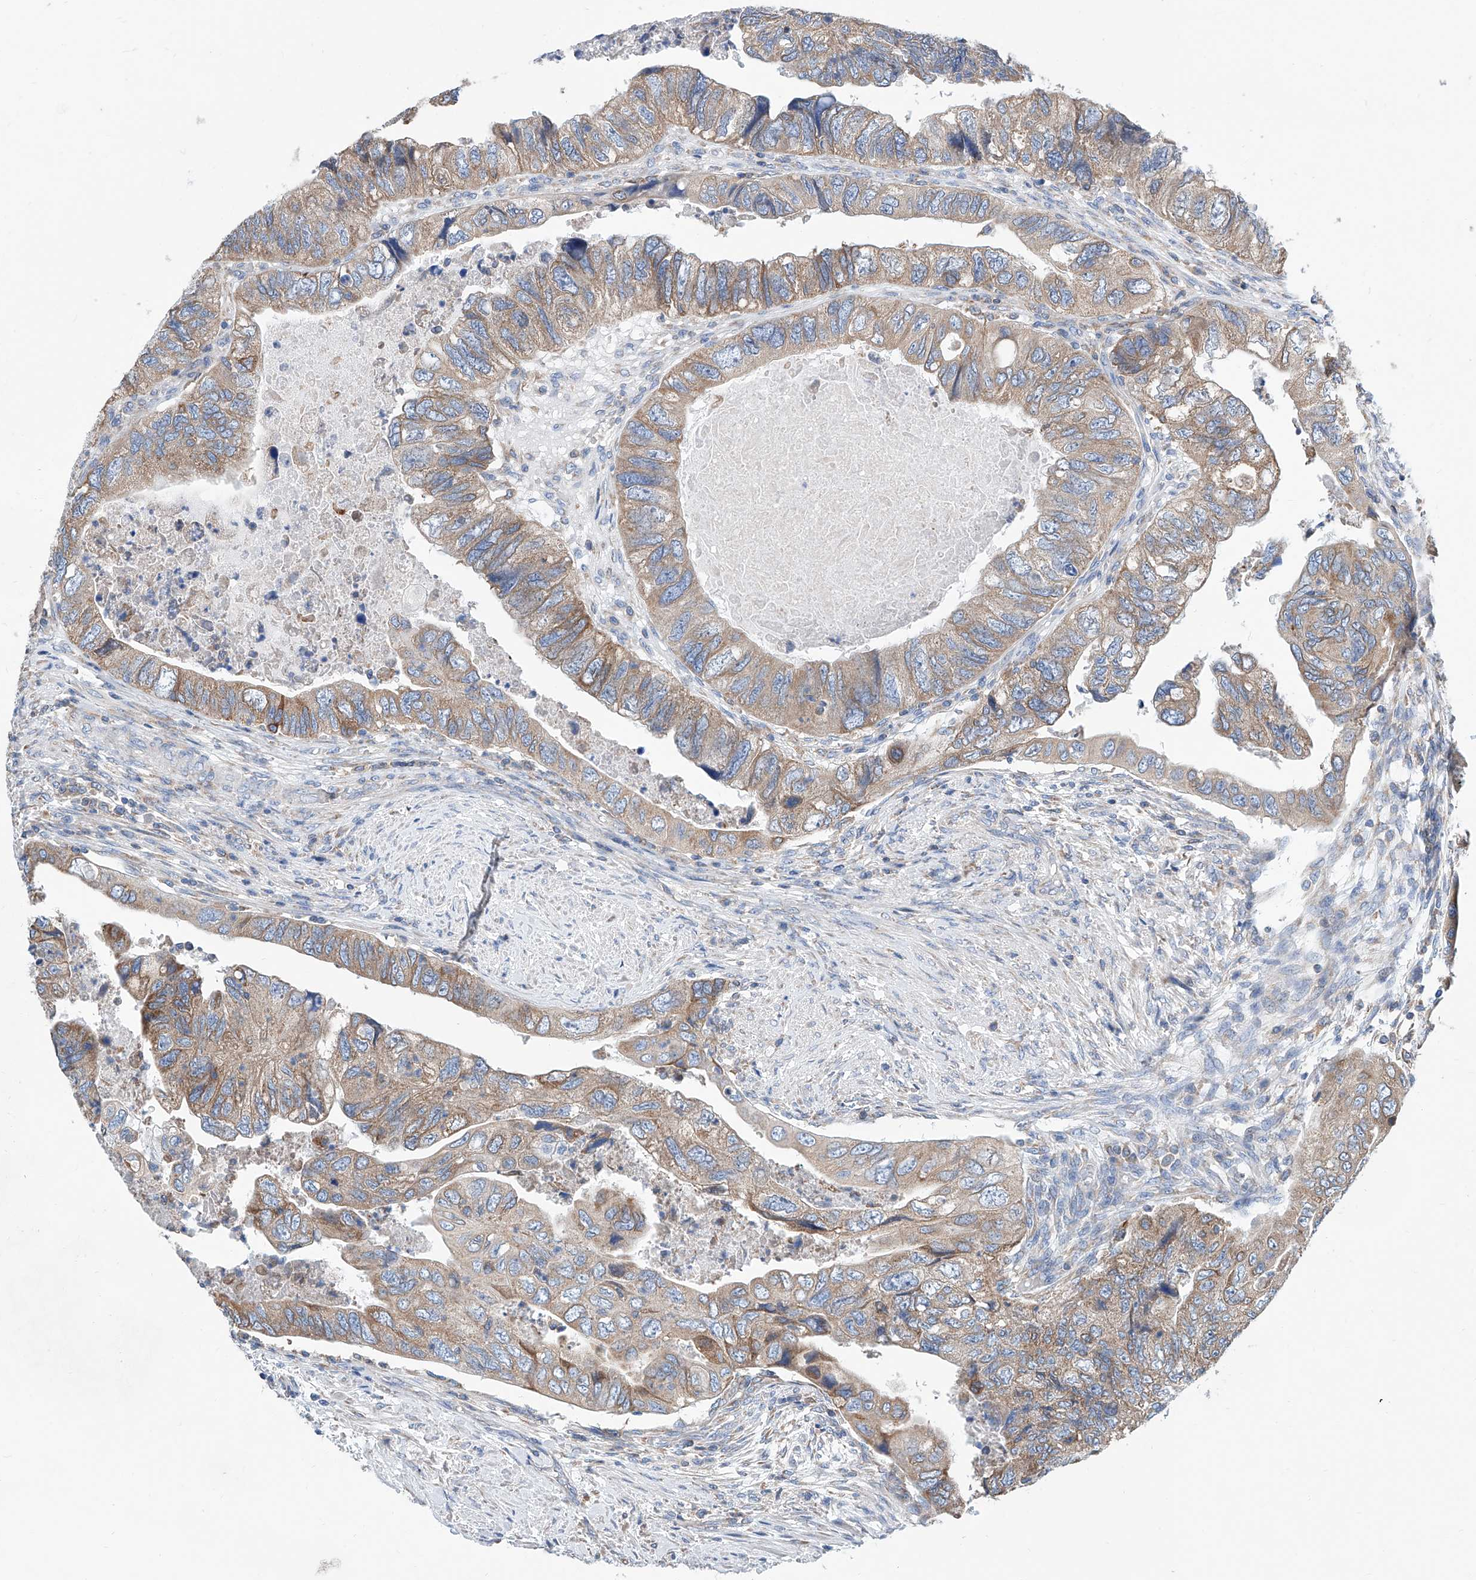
{"staining": {"intensity": "moderate", "quantity": "25%-75%", "location": "cytoplasmic/membranous"}, "tissue": "colorectal cancer", "cell_type": "Tumor cells", "image_type": "cancer", "snomed": [{"axis": "morphology", "description": "Adenocarcinoma, NOS"}, {"axis": "topography", "description": "Rectum"}], "caption": "Colorectal adenocarcinoma tissue demonstrates moderate cytoplasmic/membranous positivity in about 25%-75% of tumor cells", "gene": "MAD2L1", "patient": {"sex": "male", "age": 63}}